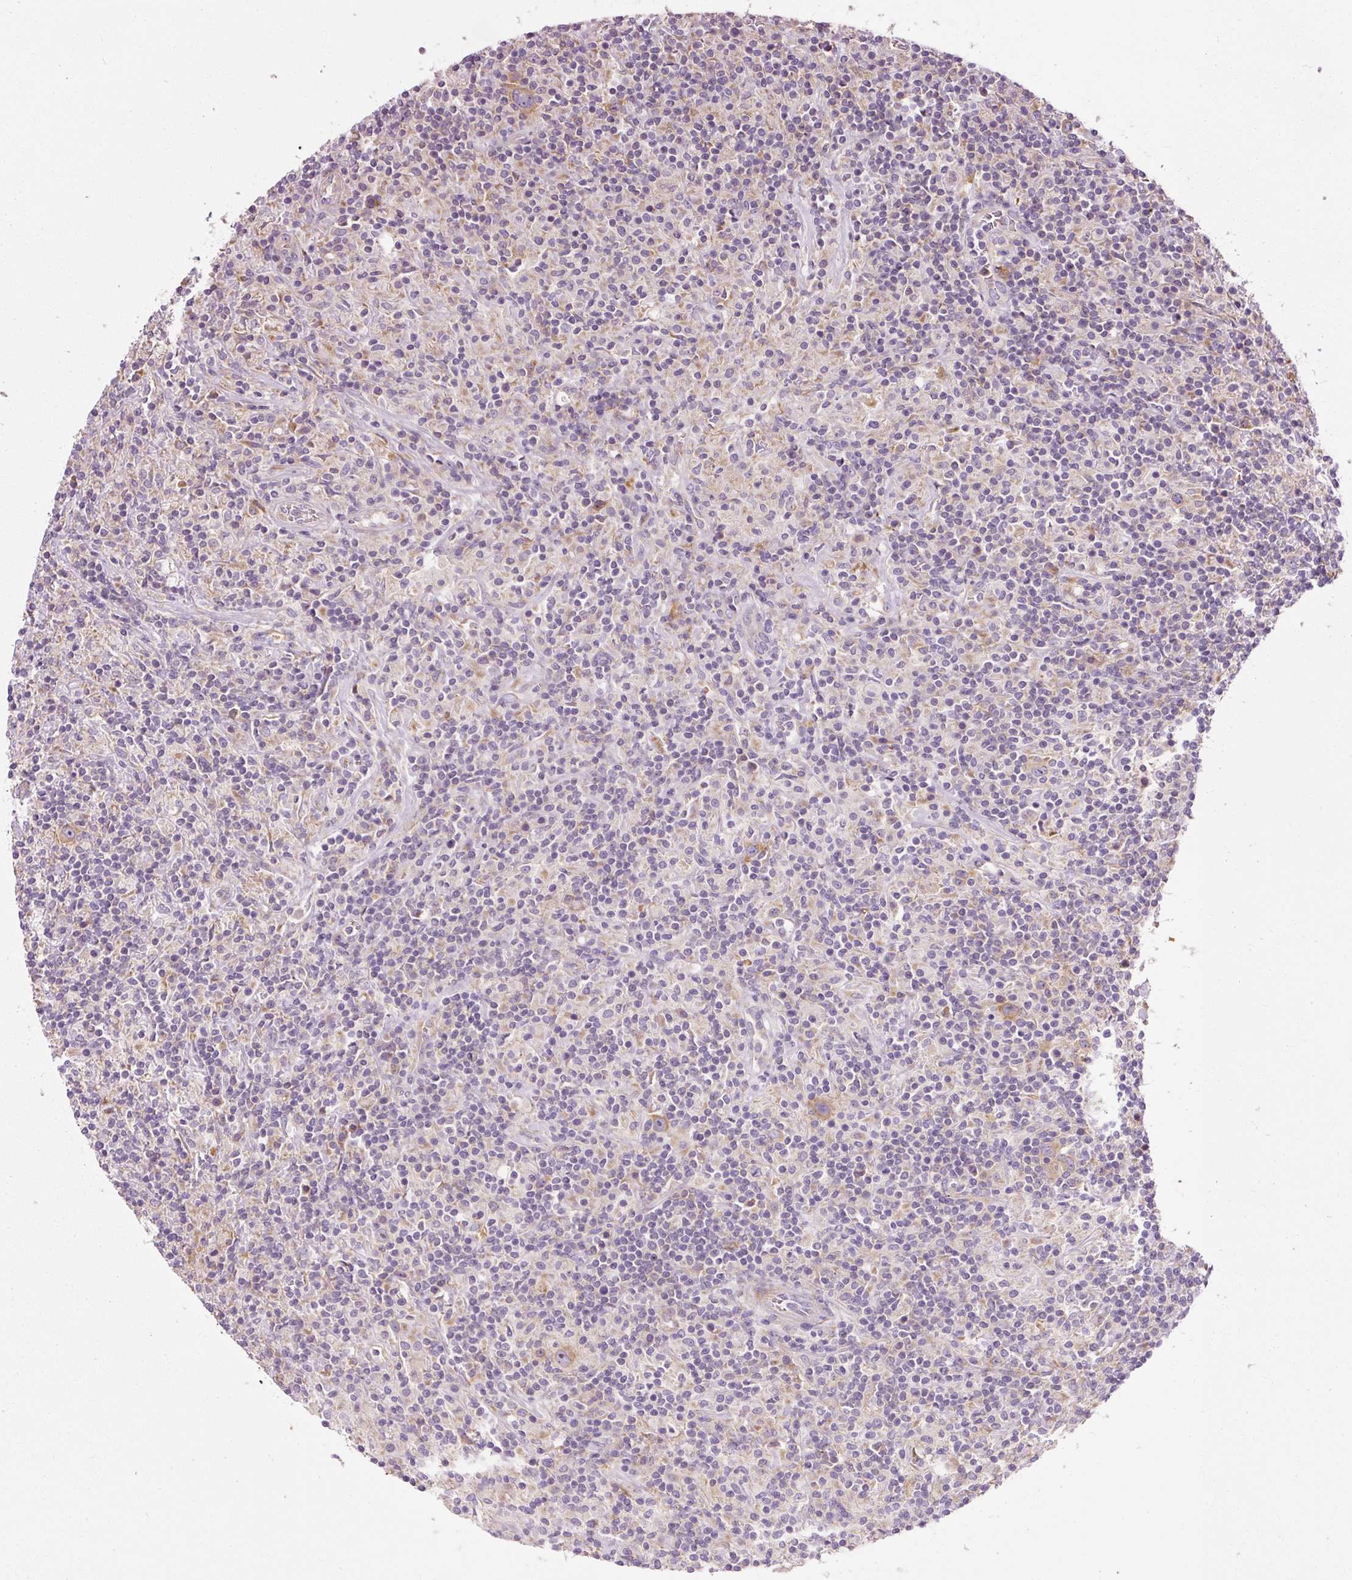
{"staining": {"intensity": "weak", "quantity": ">75%", "location": "cytoplasmic/membranous"}, "tissue": "lymphoma", "cell_type": "Tumor cells", "image_type": "cancer", "snomed": [{"axis": "morphology", "description": "Hodgkin's disease, NOS"}, {"axis": "topography", "description": "Lymph node"}], "caption": "Lymphoma was stained to show a protein in brown. There is low levels of weak cytoplasmic/membranous expression in approximately >75% of tumor cells.", "gene": "RPL10A", "patient": {"sex": "male", "age": 70}}